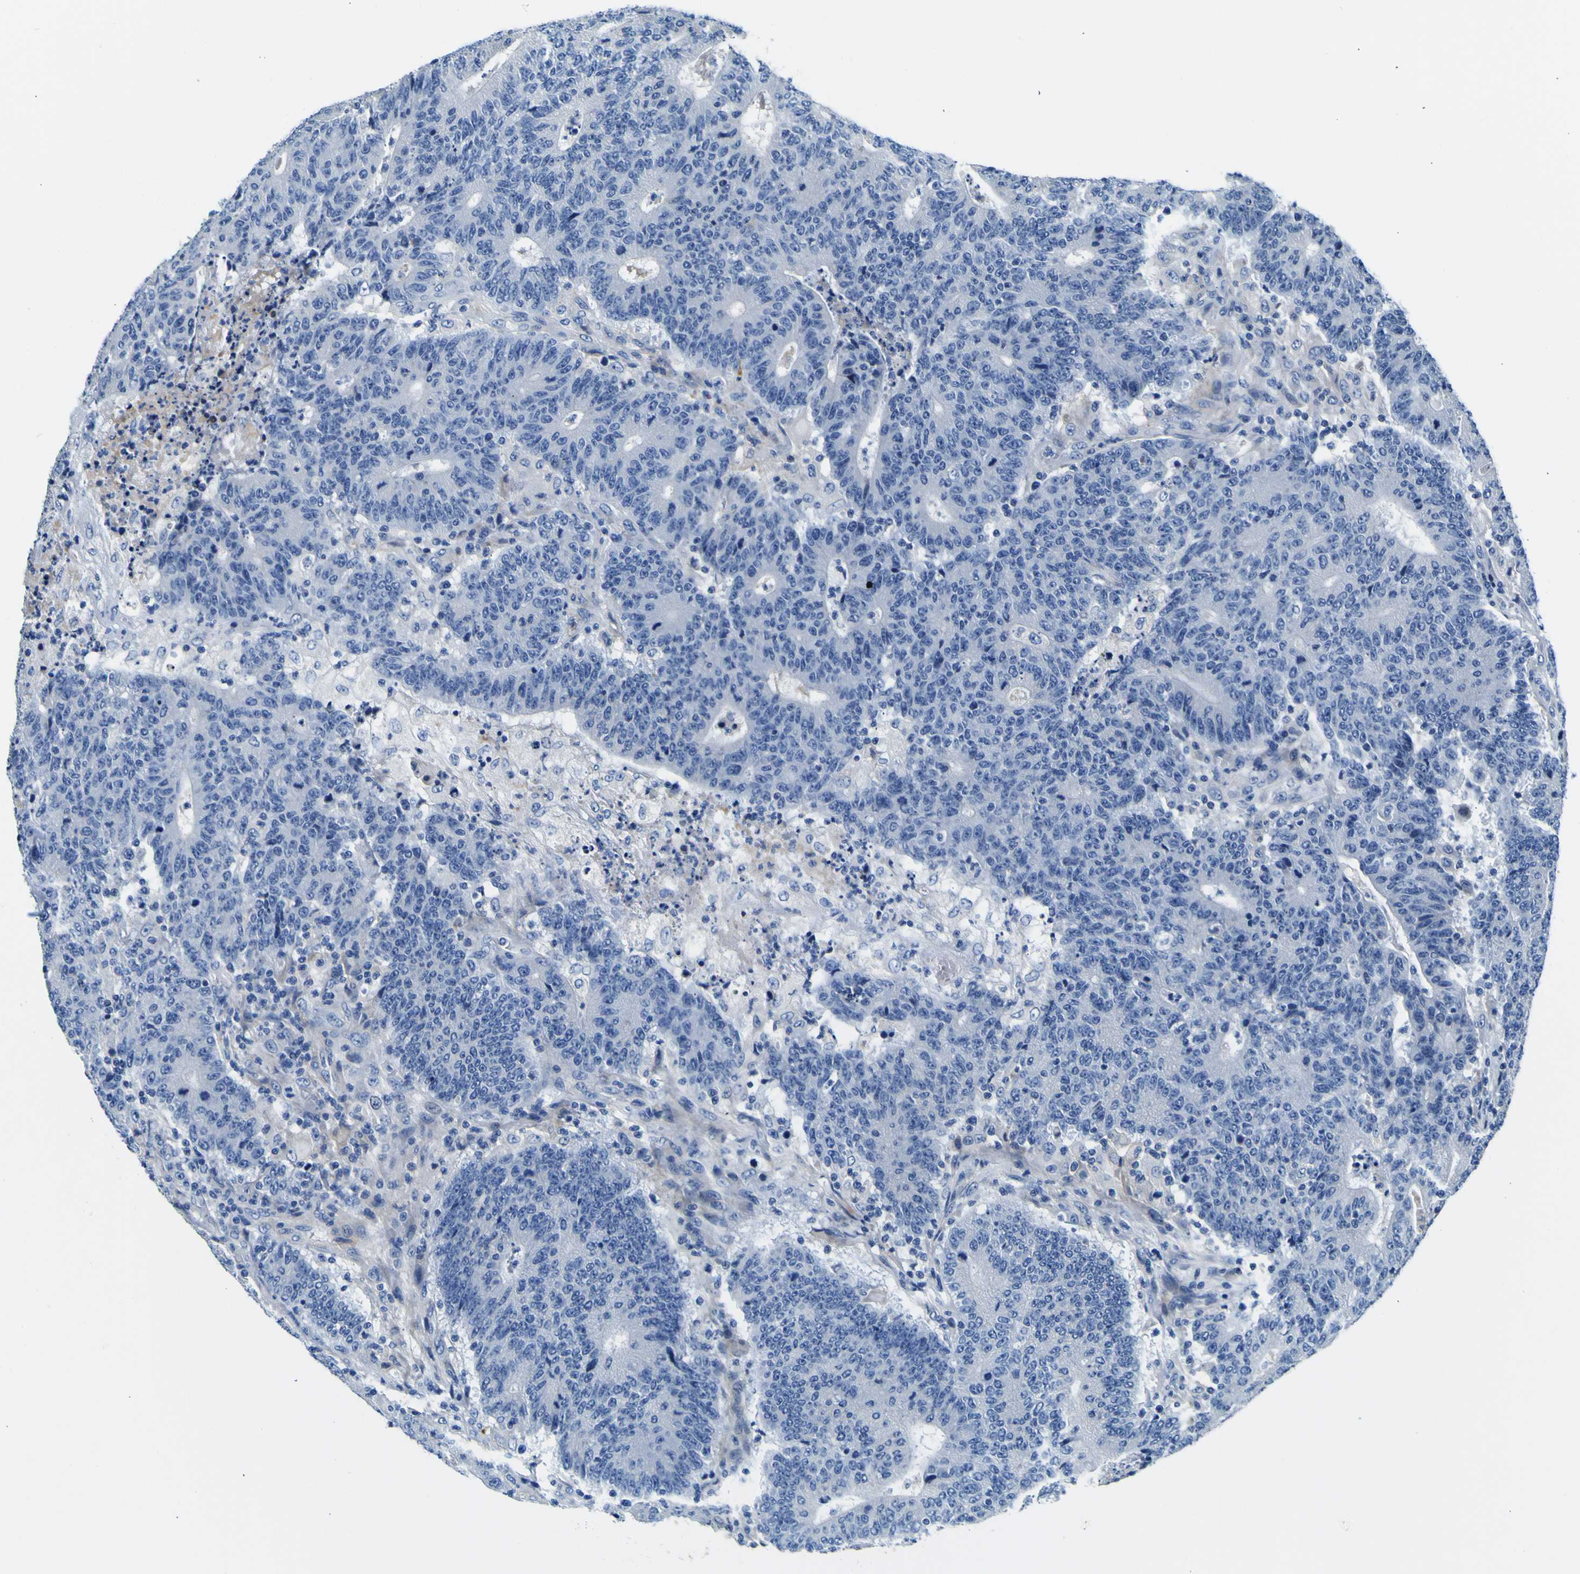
{"staining": {"intensity": "negative", "quantity": "none", "location": "none"}, "tissue": "colorectal cancer", "cell_type": "Tumor cells", "image_type": "cancer", "snomed": [{"axis": "morphology", "description": "Normal tissue, NOS"}, {"axis": "morphology", "description": "Adenocarcinoma, NOS"}, {"axis": "topography", "description": "Colon"}], "caption": "A photomicrograph of adenocarcinoma (colorectal) stained for a protein displays no brown staining in tumor cells. The staining is performed using DAB (3,3'-diaminobenzidine) brown chromogen with nuclei counter-stained in using hematoxylin.", "gene": "ADGRA2", "patient": {"sex": "female", "age": 75}}